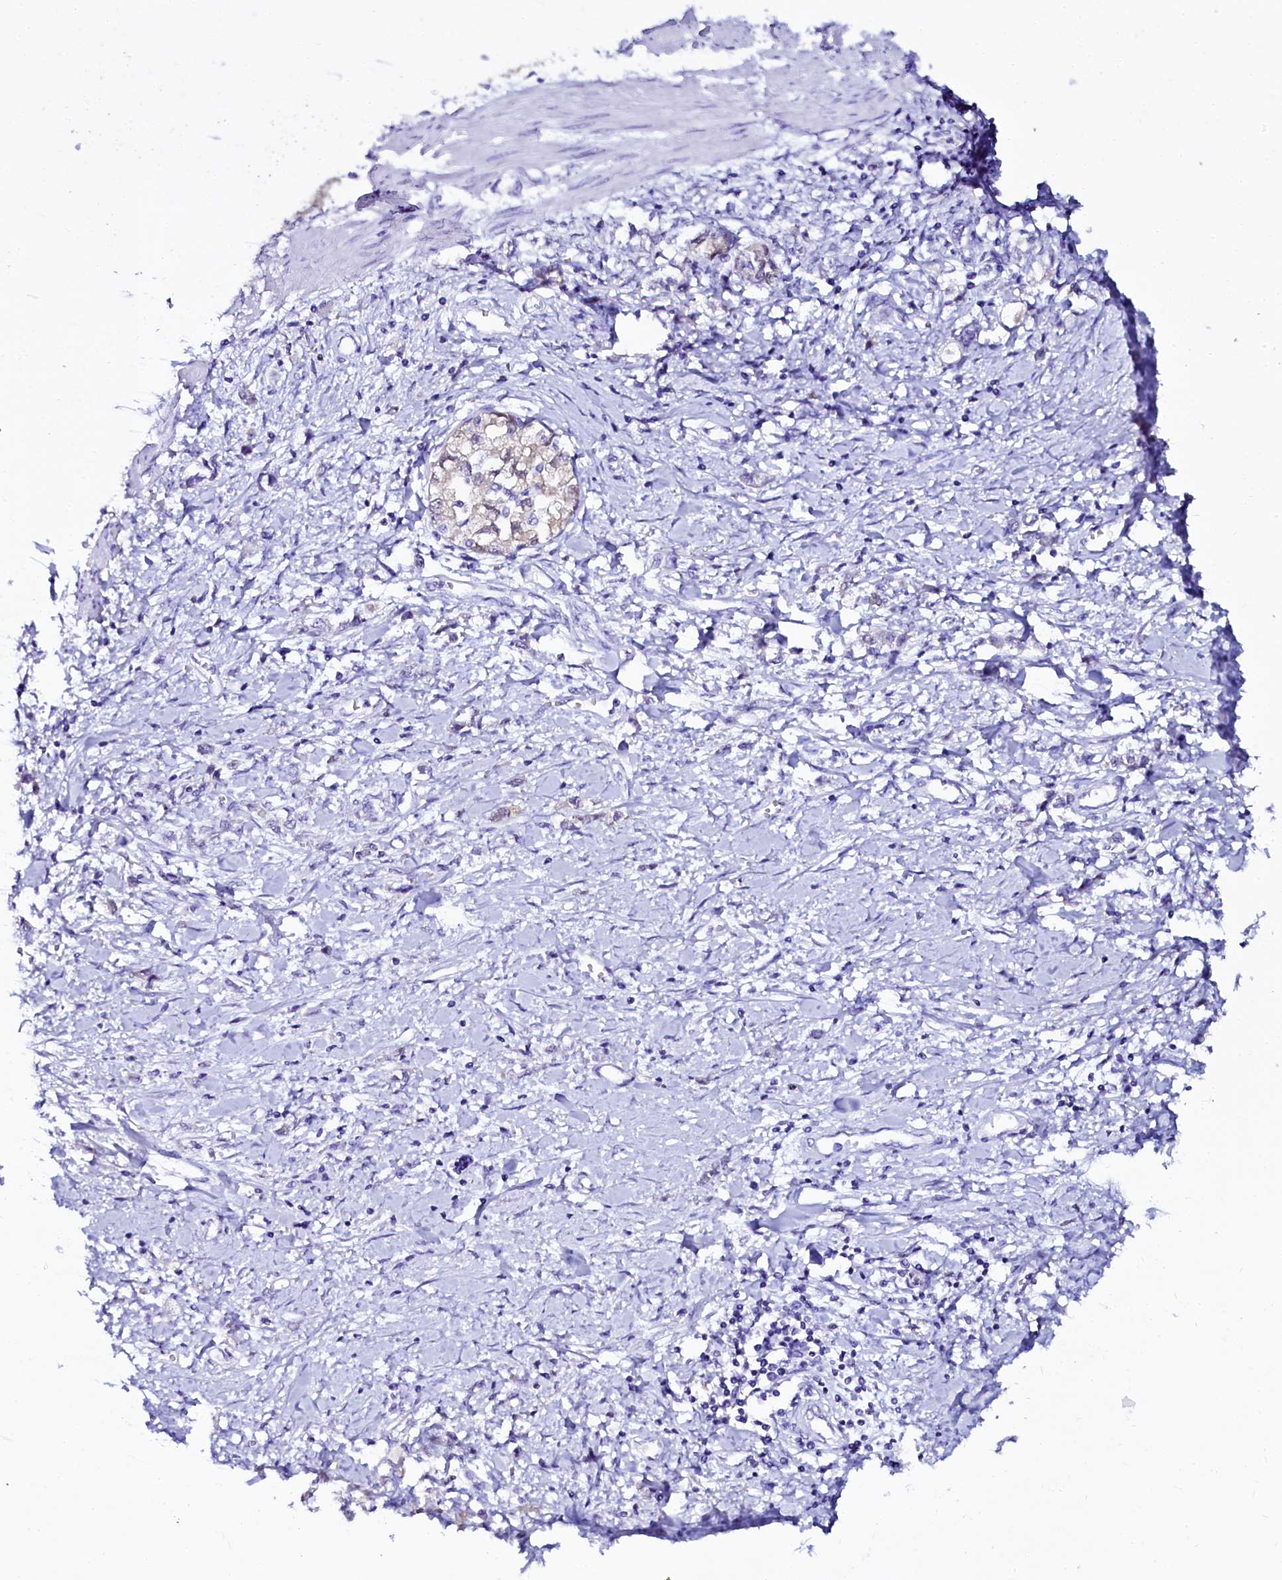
{"staining": {"intensity": "negative", "quantity": "none", "location": "none"}, "tissue": "stomach cancer", "cell_type": "Tumor cells", "image_type": "cancer", "snomed": [{"axis": "morphology", "description": "Adenocarcinoma, NOS"}, {"axis": "topography", "description": "Stomach"}], "caption": "The micrograph reveals no staining of tumor cells in stomach cancer (adenocarcinoma).", "gene": "SORD", "patient": {"sex": "female", "age": 76}}